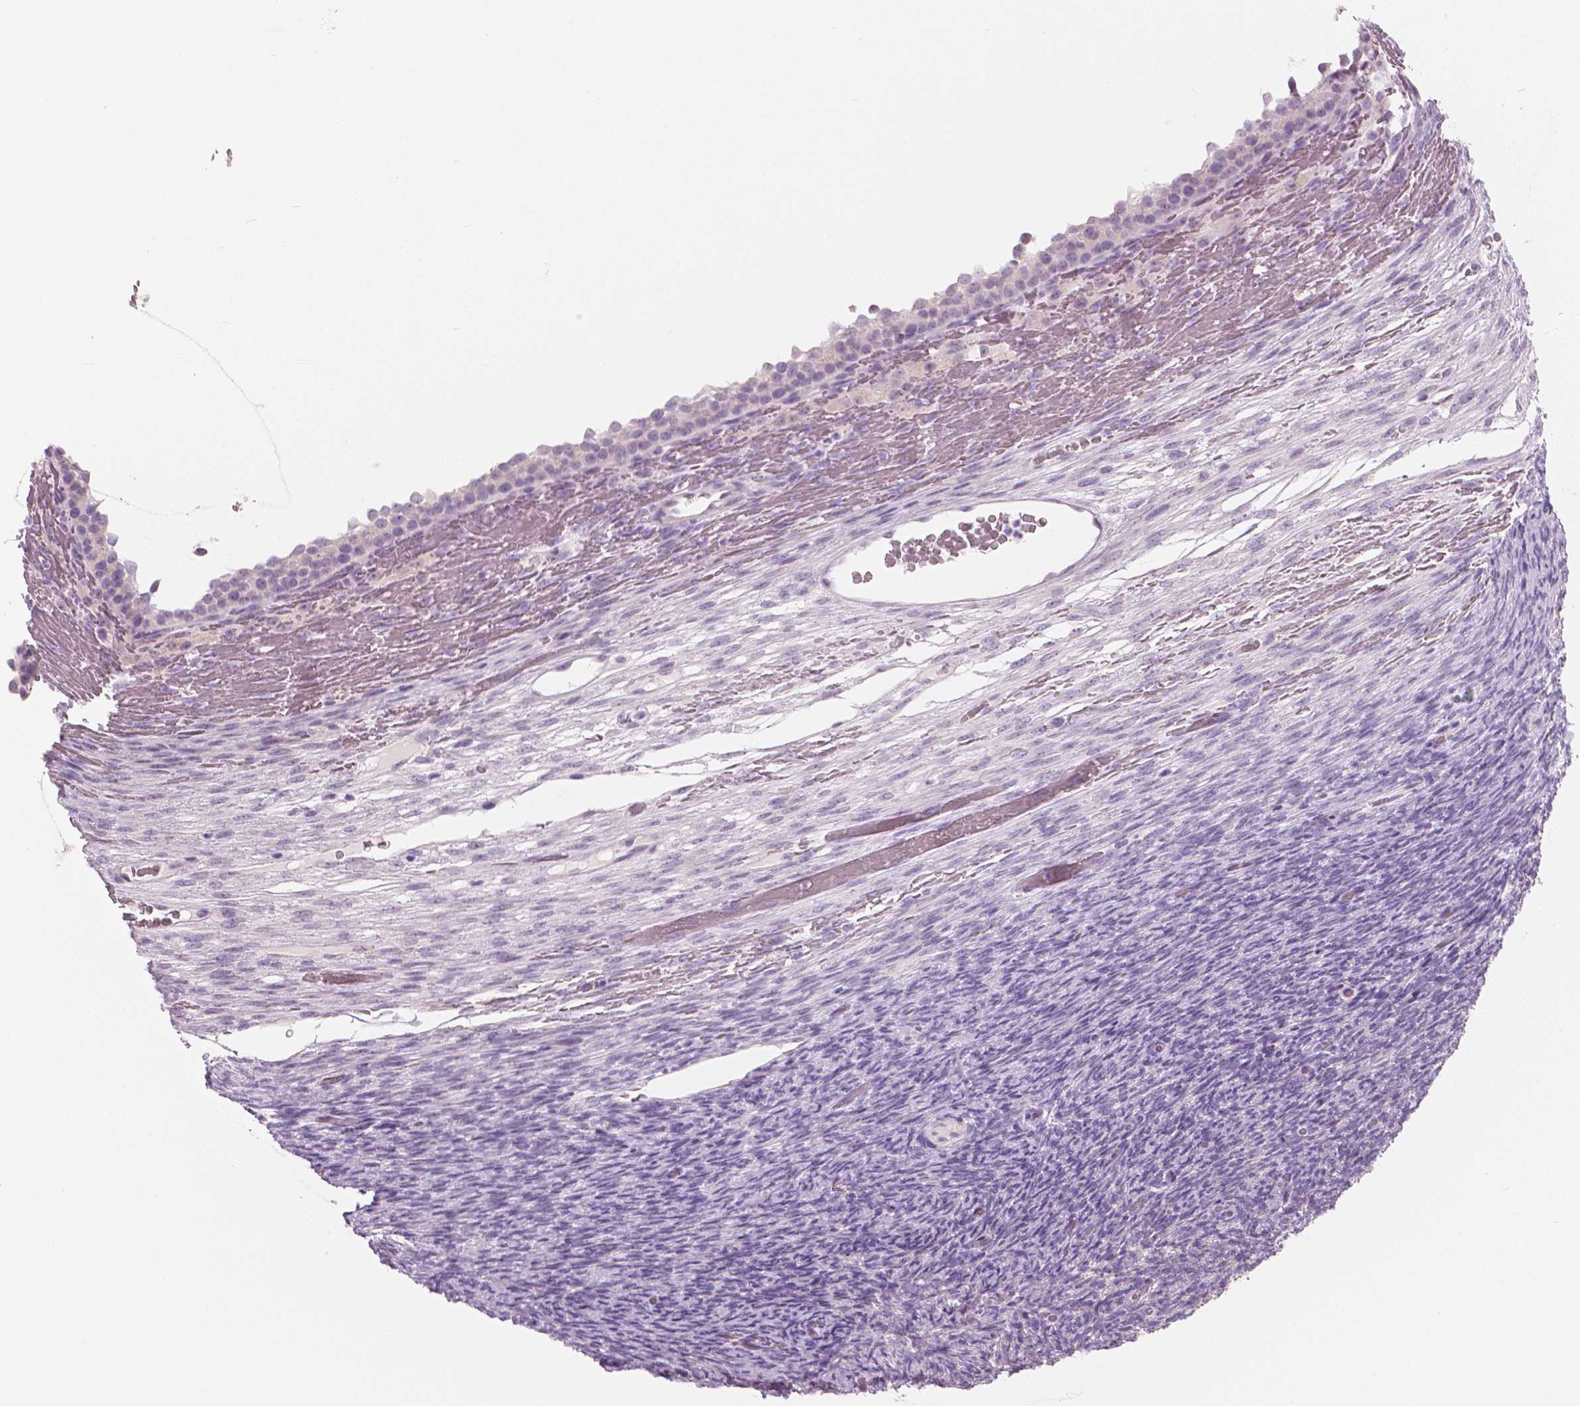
{"staining": {"intensity": "negative", "quantity": "none", "location": "none"}, "tissue": "ovary", "cell_type": "Follicle cells", "image_type": "normal", "snomed": [{"axis": "morphology", "description": "Normal tissue, NOS"}, {"axis": "topography", "description": "Ovary"}], "caption": "This is a histopathology image of immunohistochemistry staining of normal ovary, which shows no expression in follicle cells.", "gene": "A4GNT", "patient": {"sex": "female", "age": 34}}